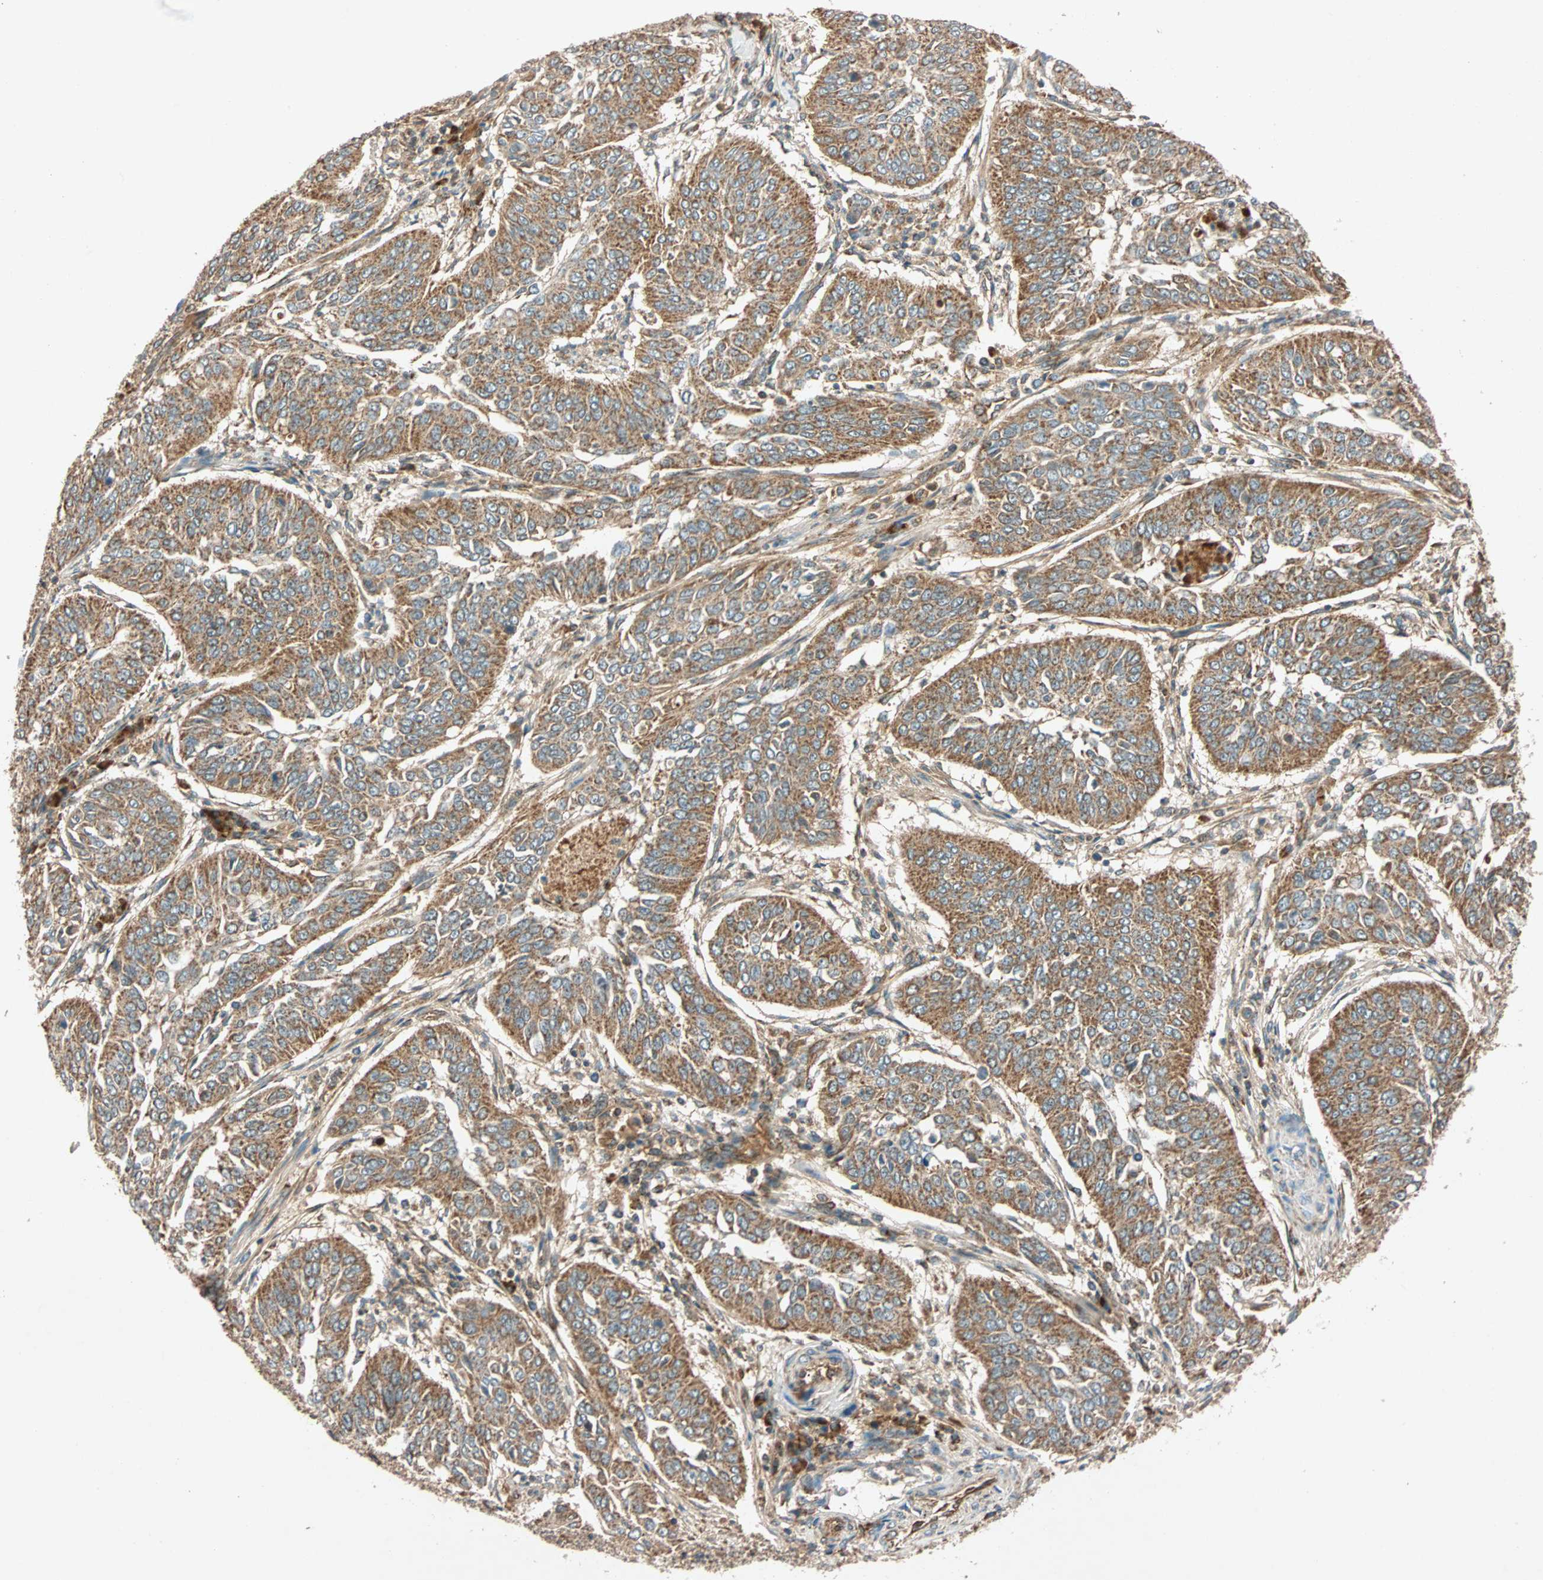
{"staining": {"intensity": "moderate", "quantity": ">75%", "location": "cytoplasmic/membranous"}, "tissue": "cervical cancer", "cell_type": "Tumor cells", "image_type": "cancer", "snomed": [{"axis": "morphology", "description": "Squamous cell carcinoma, NOS"}, {"axis": "topography", "description": "Cervix"}], "caption": "This histopathology image reveals immunohistochemistry staining of human squamous cell carcinoma (cervical), with medium moderate cytoplasmic/membranous positivity in about >75% of tumor cells.", "gene": "MAPK1", "patient": {"sex": "female", "age": 39}}